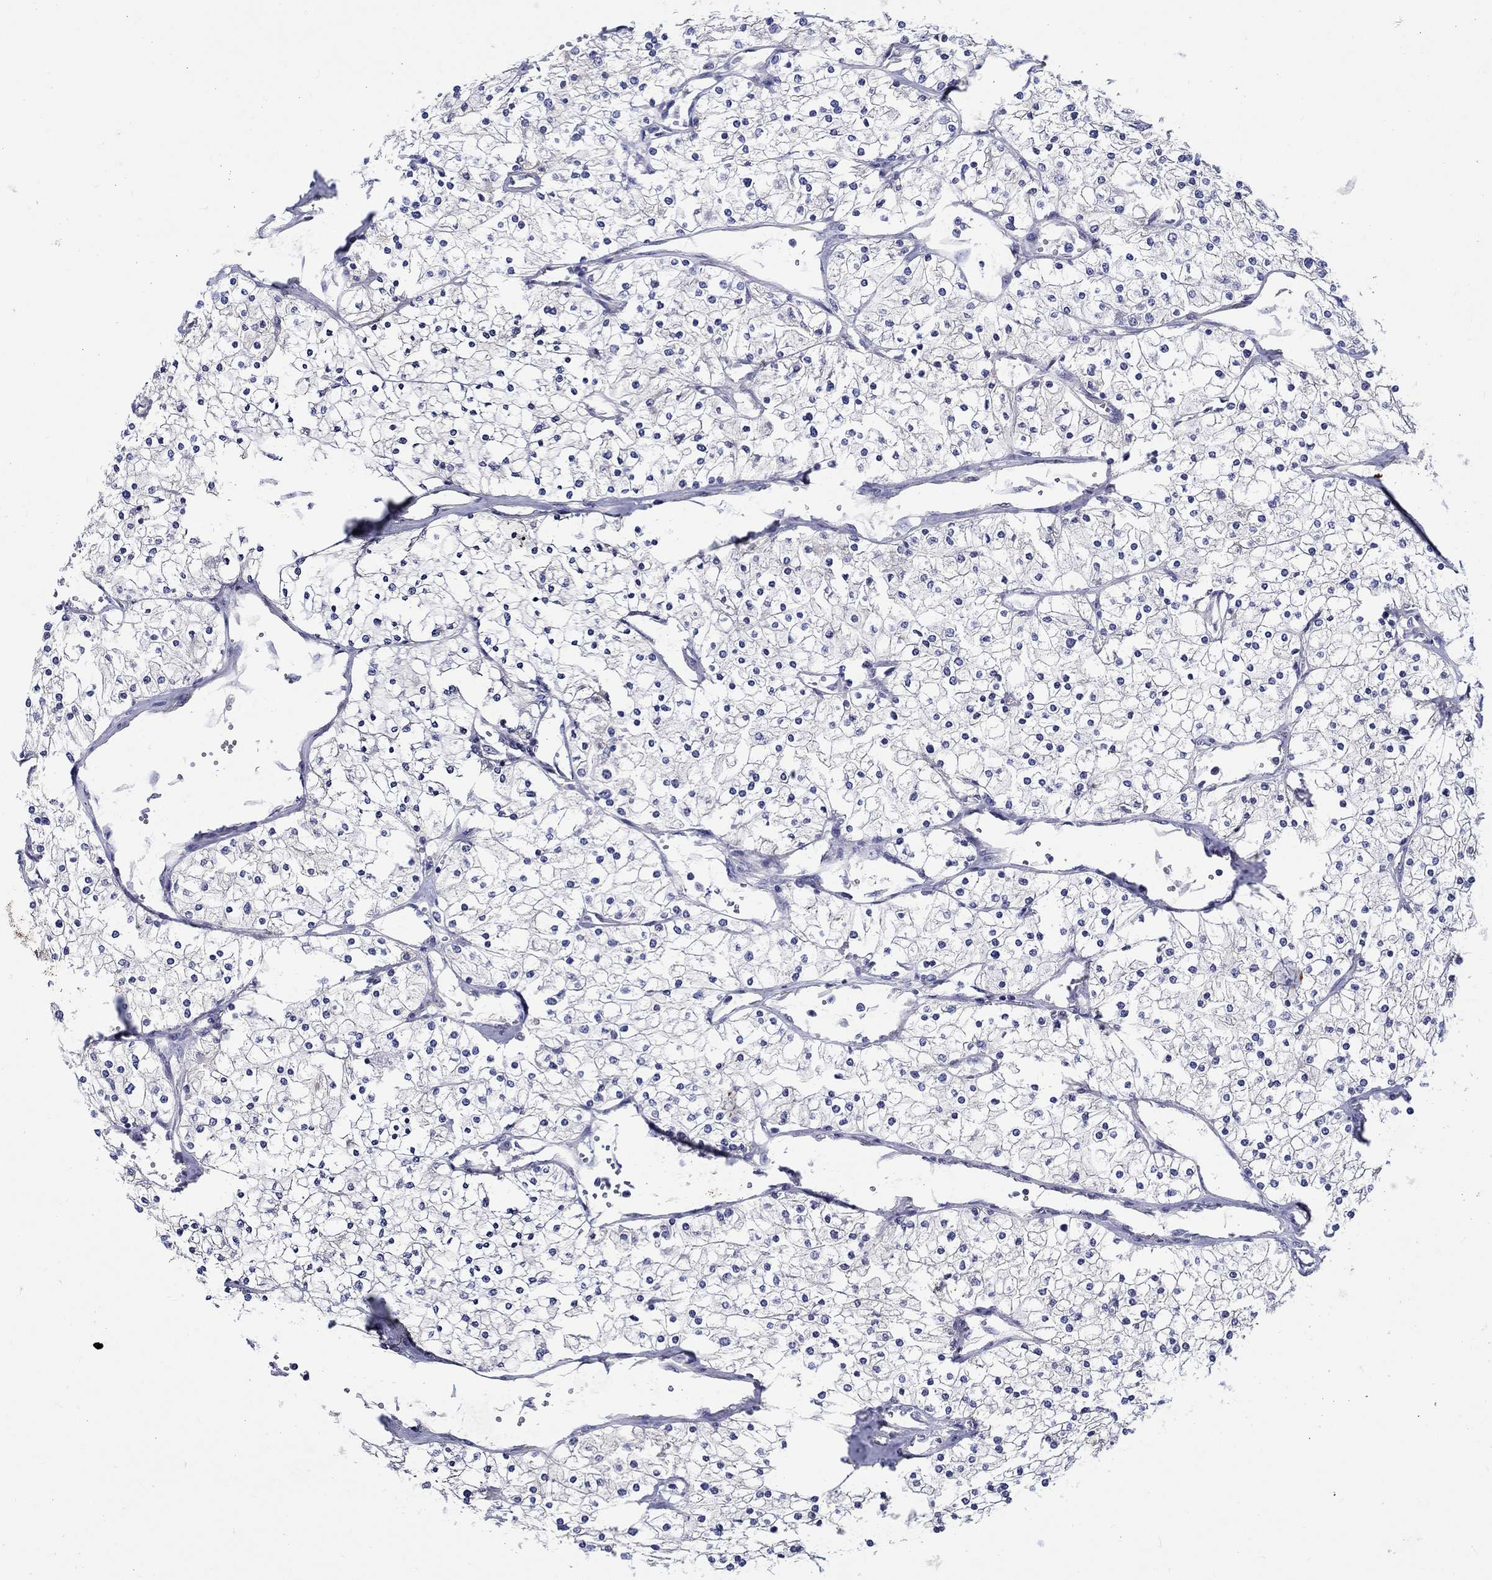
{"staining": {"intensity": "negative", "quantity": "none", "location": "none"}, "tissue": "renal cancer", "cell_type": "Tumor cells", "image_type": "cancer", "snomed": [{"axis": "morphology", "description": "Adenocarcinoma, NOS"}, {"axis": "topography", "description": "Kidney"}], "caption": "Immunohistochemistry micrograph of human adenocarcinoma (renal) stained for a protein (brown), which shows no expression in tumor cells.", "gene": "SLC30A3", "patient": {"sex": "male", "age": 80}}